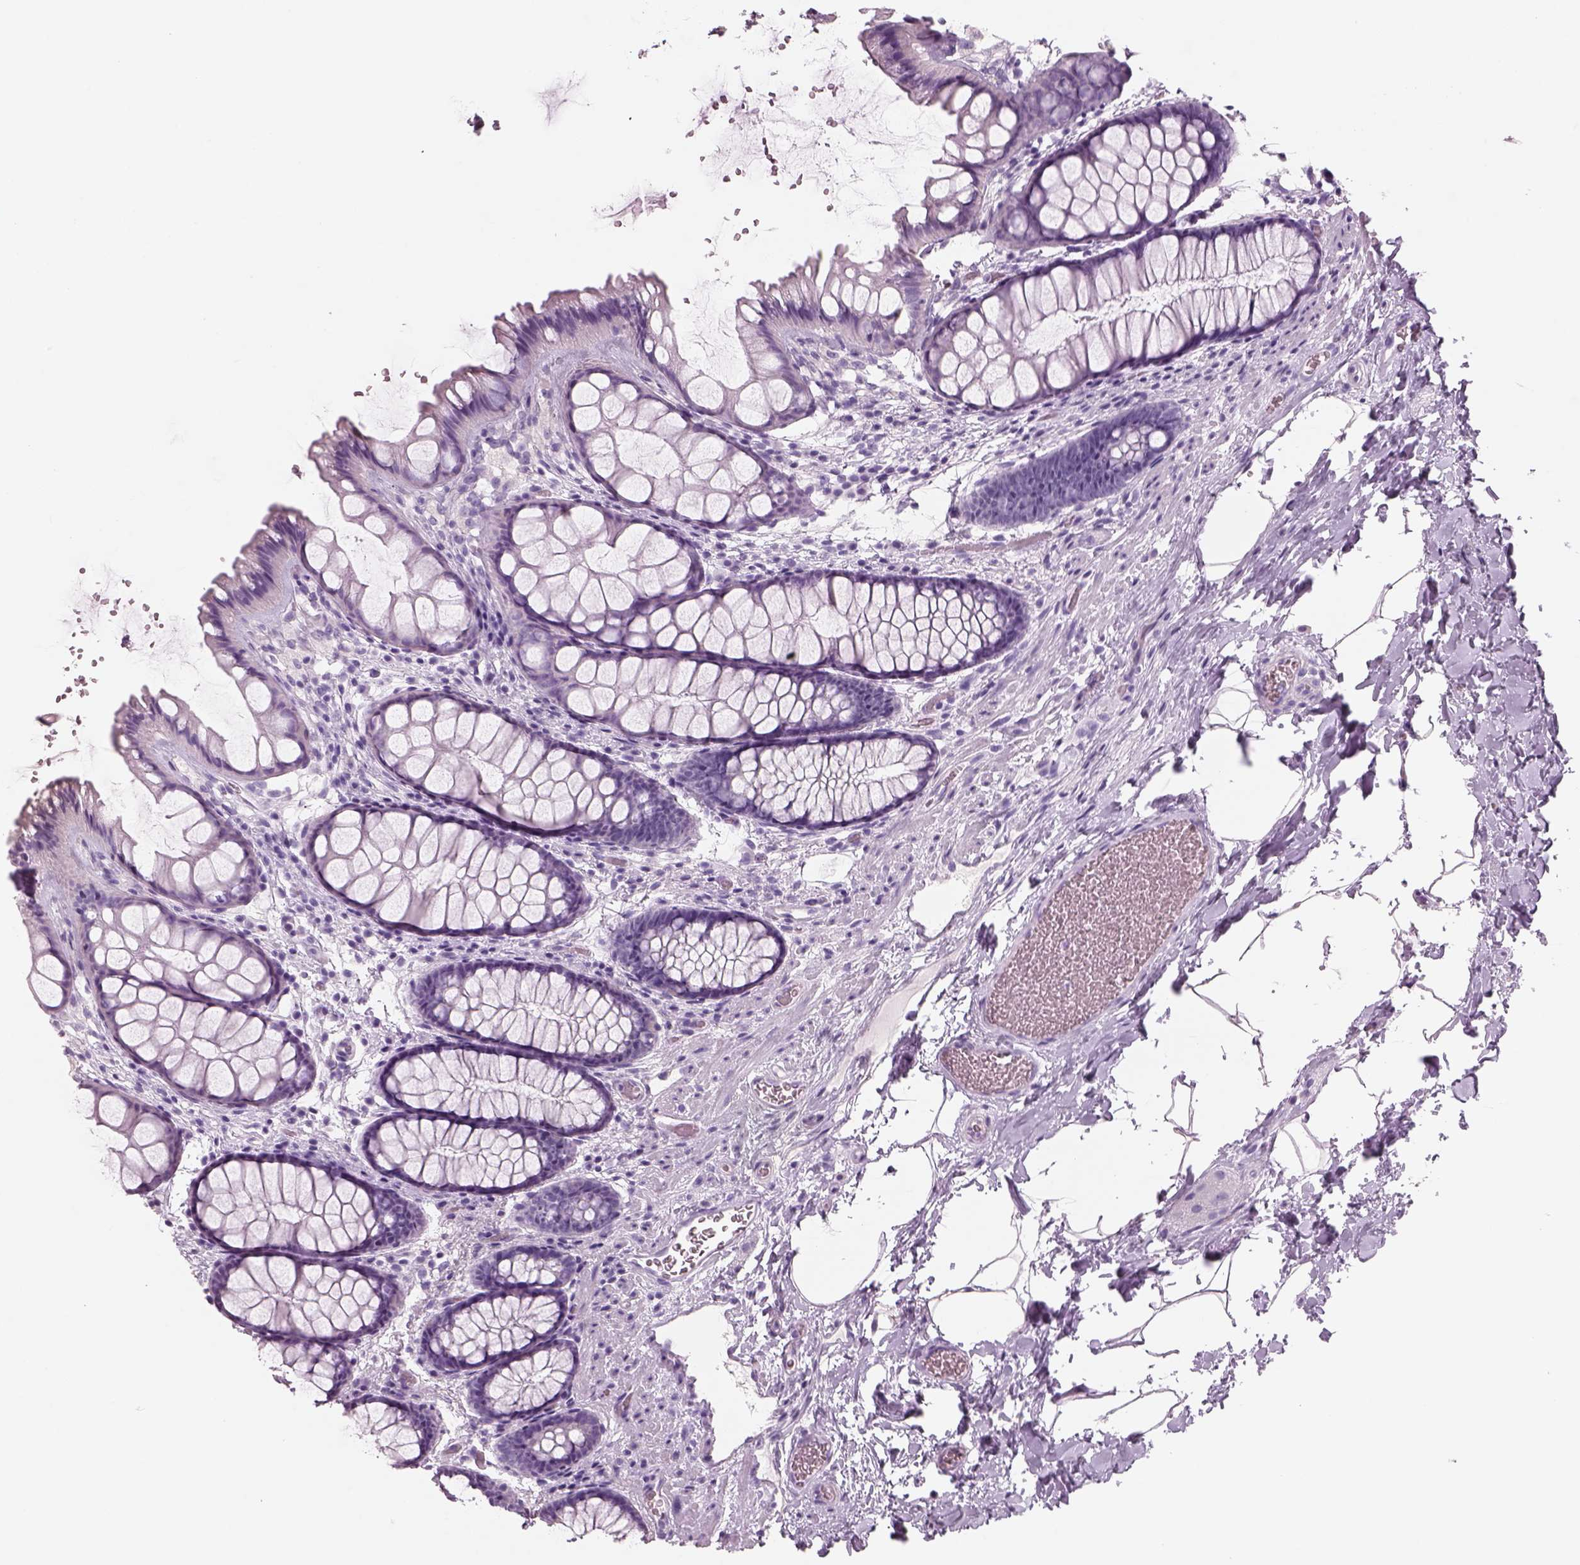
{"staining": {"intensity": "negative", "quantity": "none", "location": "none"}, "tissue": "rectum", "cell_type": "Glandular cells", "image_type": "normal", "snomed": [{"axis": "morphology", "description": "Normal tissue, NOS"}, {"axis": "topography", "description": "Rectum"}], "caption": "The photomicrograph shows no significant expression in glandular cells of rectum.", "gene": "RHO", "patient": {"sex": "female", "age": 62}}